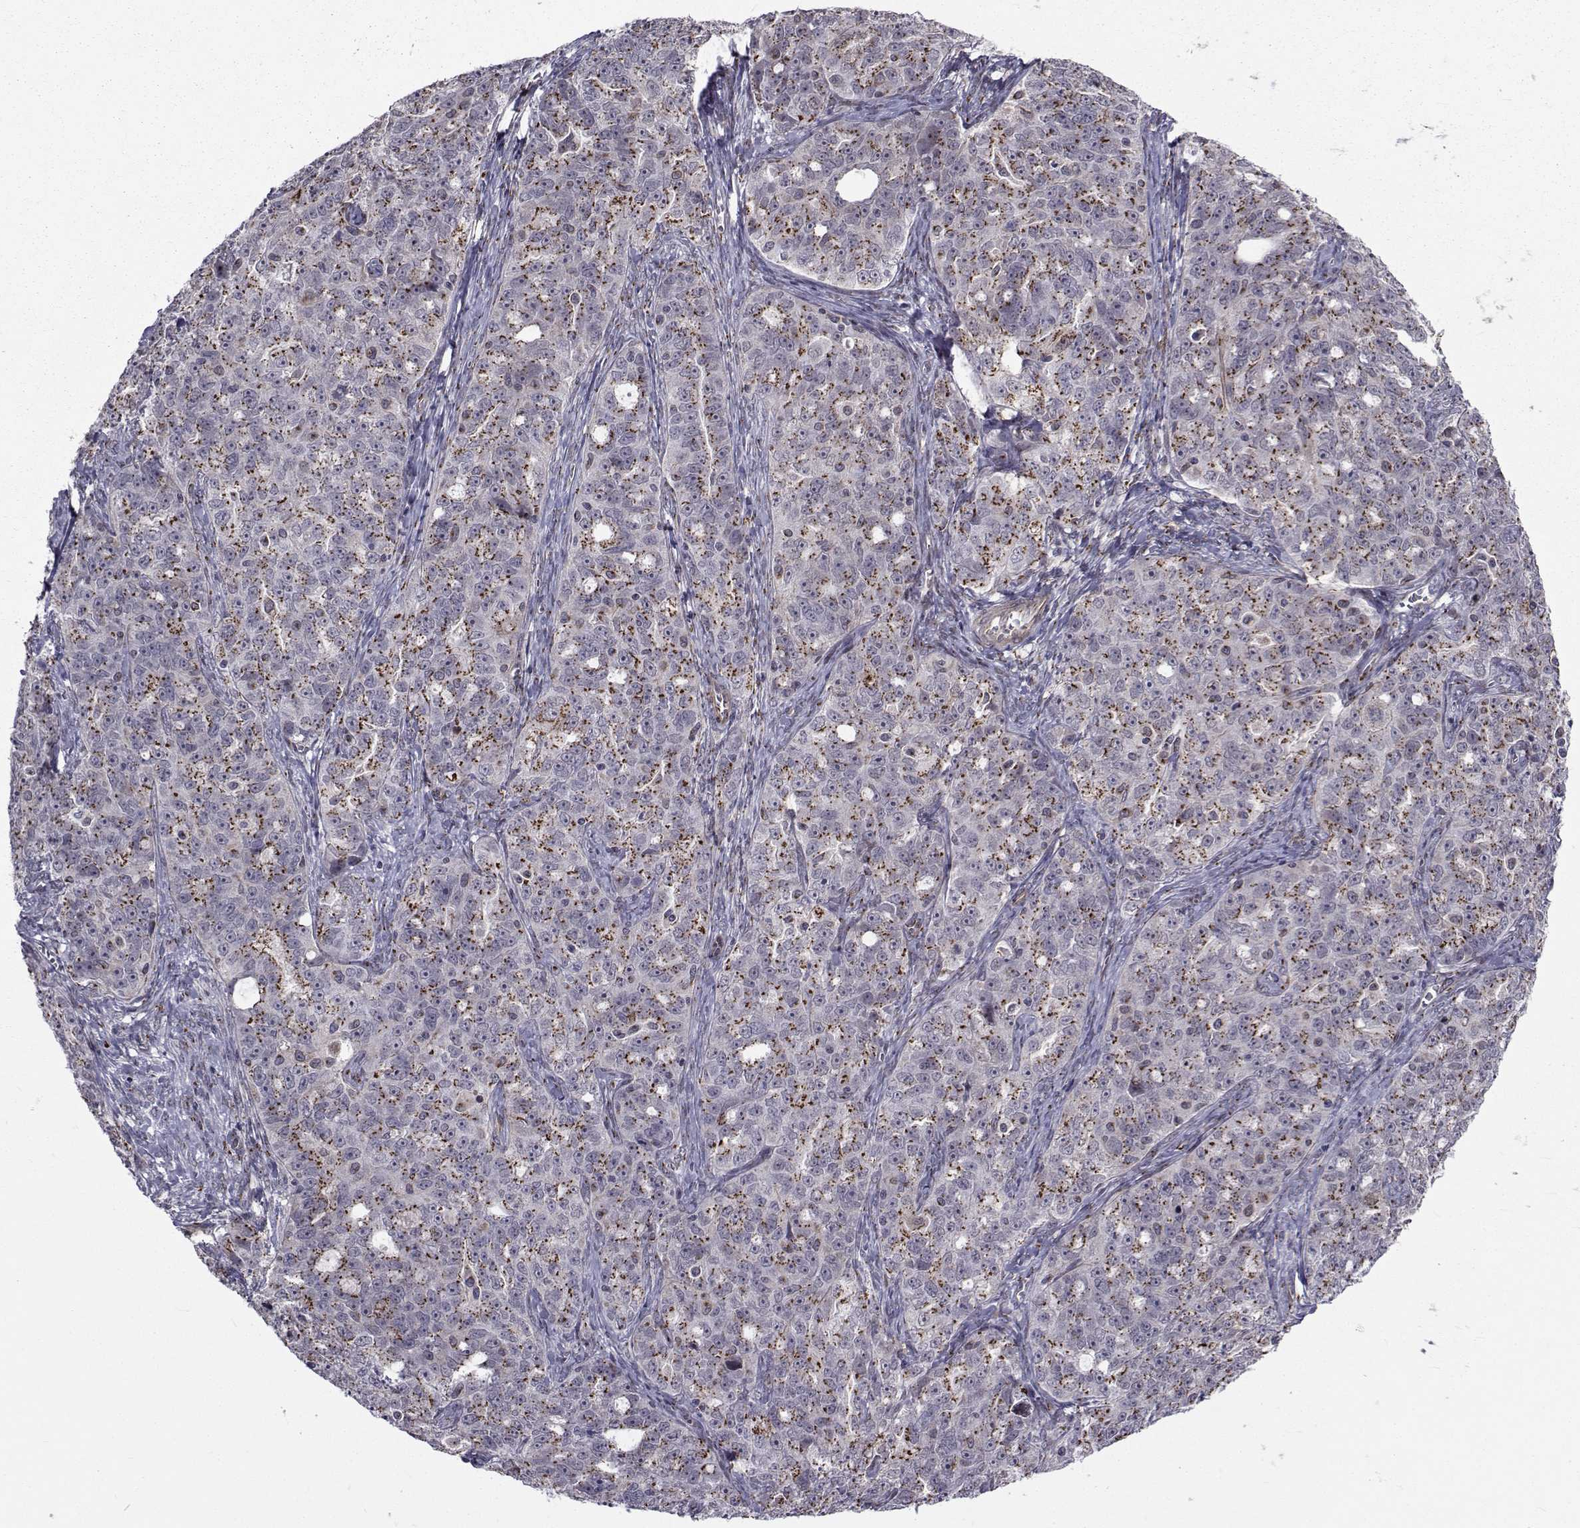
{"staining": {"intensity": "moderate", "quantity": "25%-75%", "location": "cytoplasmic/membranous"}, "tissue": "ovarian cancer", "cell_type": "Tumor cells", "image_type": "cancer", "snomed": [{"axis": "morphology", "description": "Cystadenocarcinoma, serous, NOS"}, {"axis": "topography", "description": "Ovary"}], "caption": "Protein analysis of serous cystadenocarcinoma (ovarian) tissue exhibits moderate cytoplasmic/membranous expression in approximately 25%-75% of tumor cells. (Stains: DAB in brown, nuclei in blue, Microscopy: brightfield microscopy at high magnification).", "gene": "ATP6V1C2", "patient": {"sex": "female", "age": 51}}